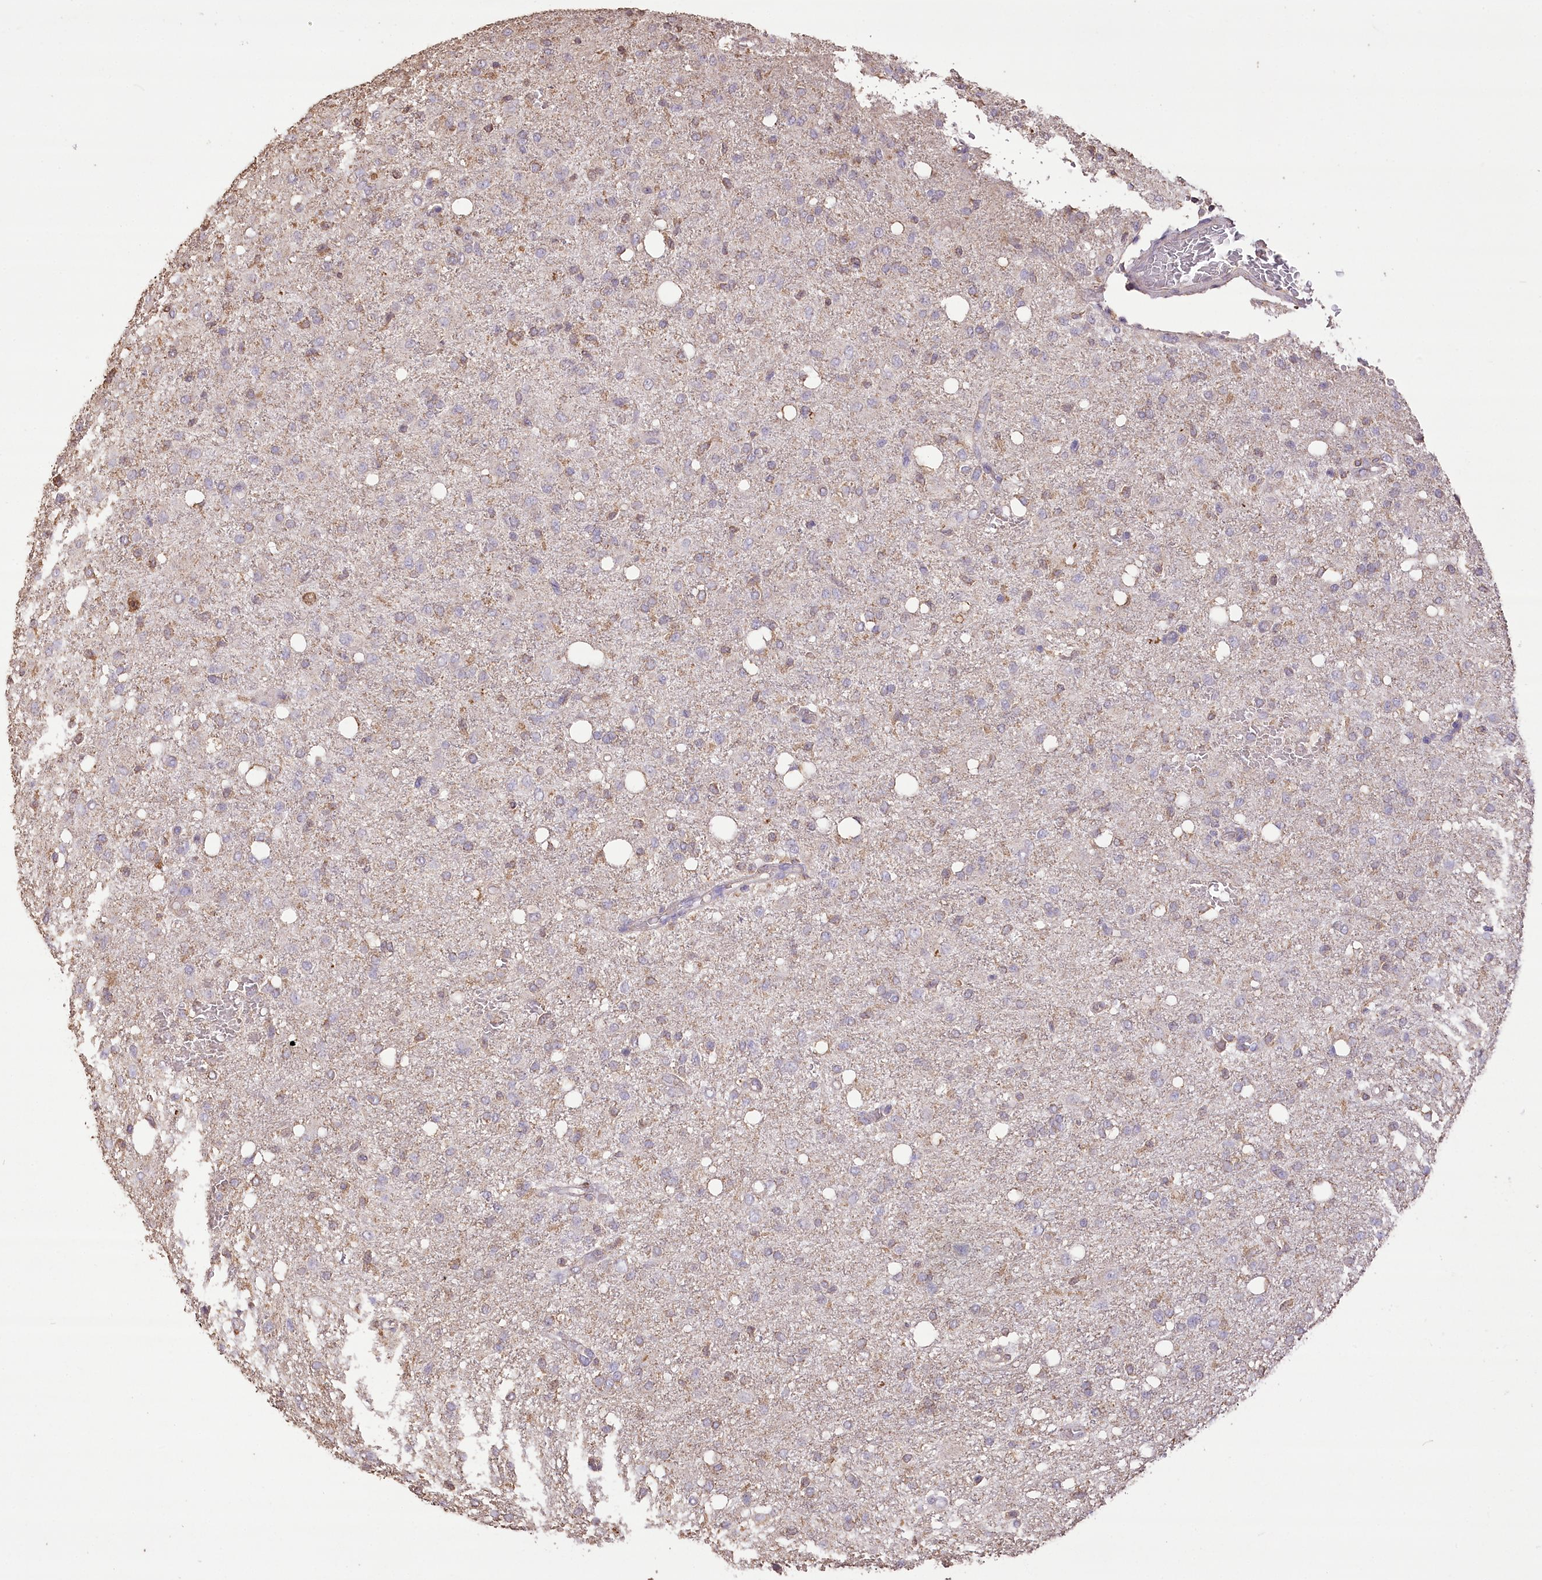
{"staining": {"intensity": "weak", "quantity": "25%-75%", "location": "cytoplasmic/membranous"}, "tissue": "glioma", "cell_type": "Tumor cells", "image_type": "cancer", "snomed": [{"axis": "morphology", "description": "Glioma, malignant, High grade"}, {"axis": "topography", "description": "Brain"}], "caption": "The image shows immunohistochemical staining of glioma. There is weak cytoplasmic/membranous positivity is appreciated in about 25%-75% of tumor cells.", "gene": "IREB2", "patient": {"sex": "female", "age": 59}}